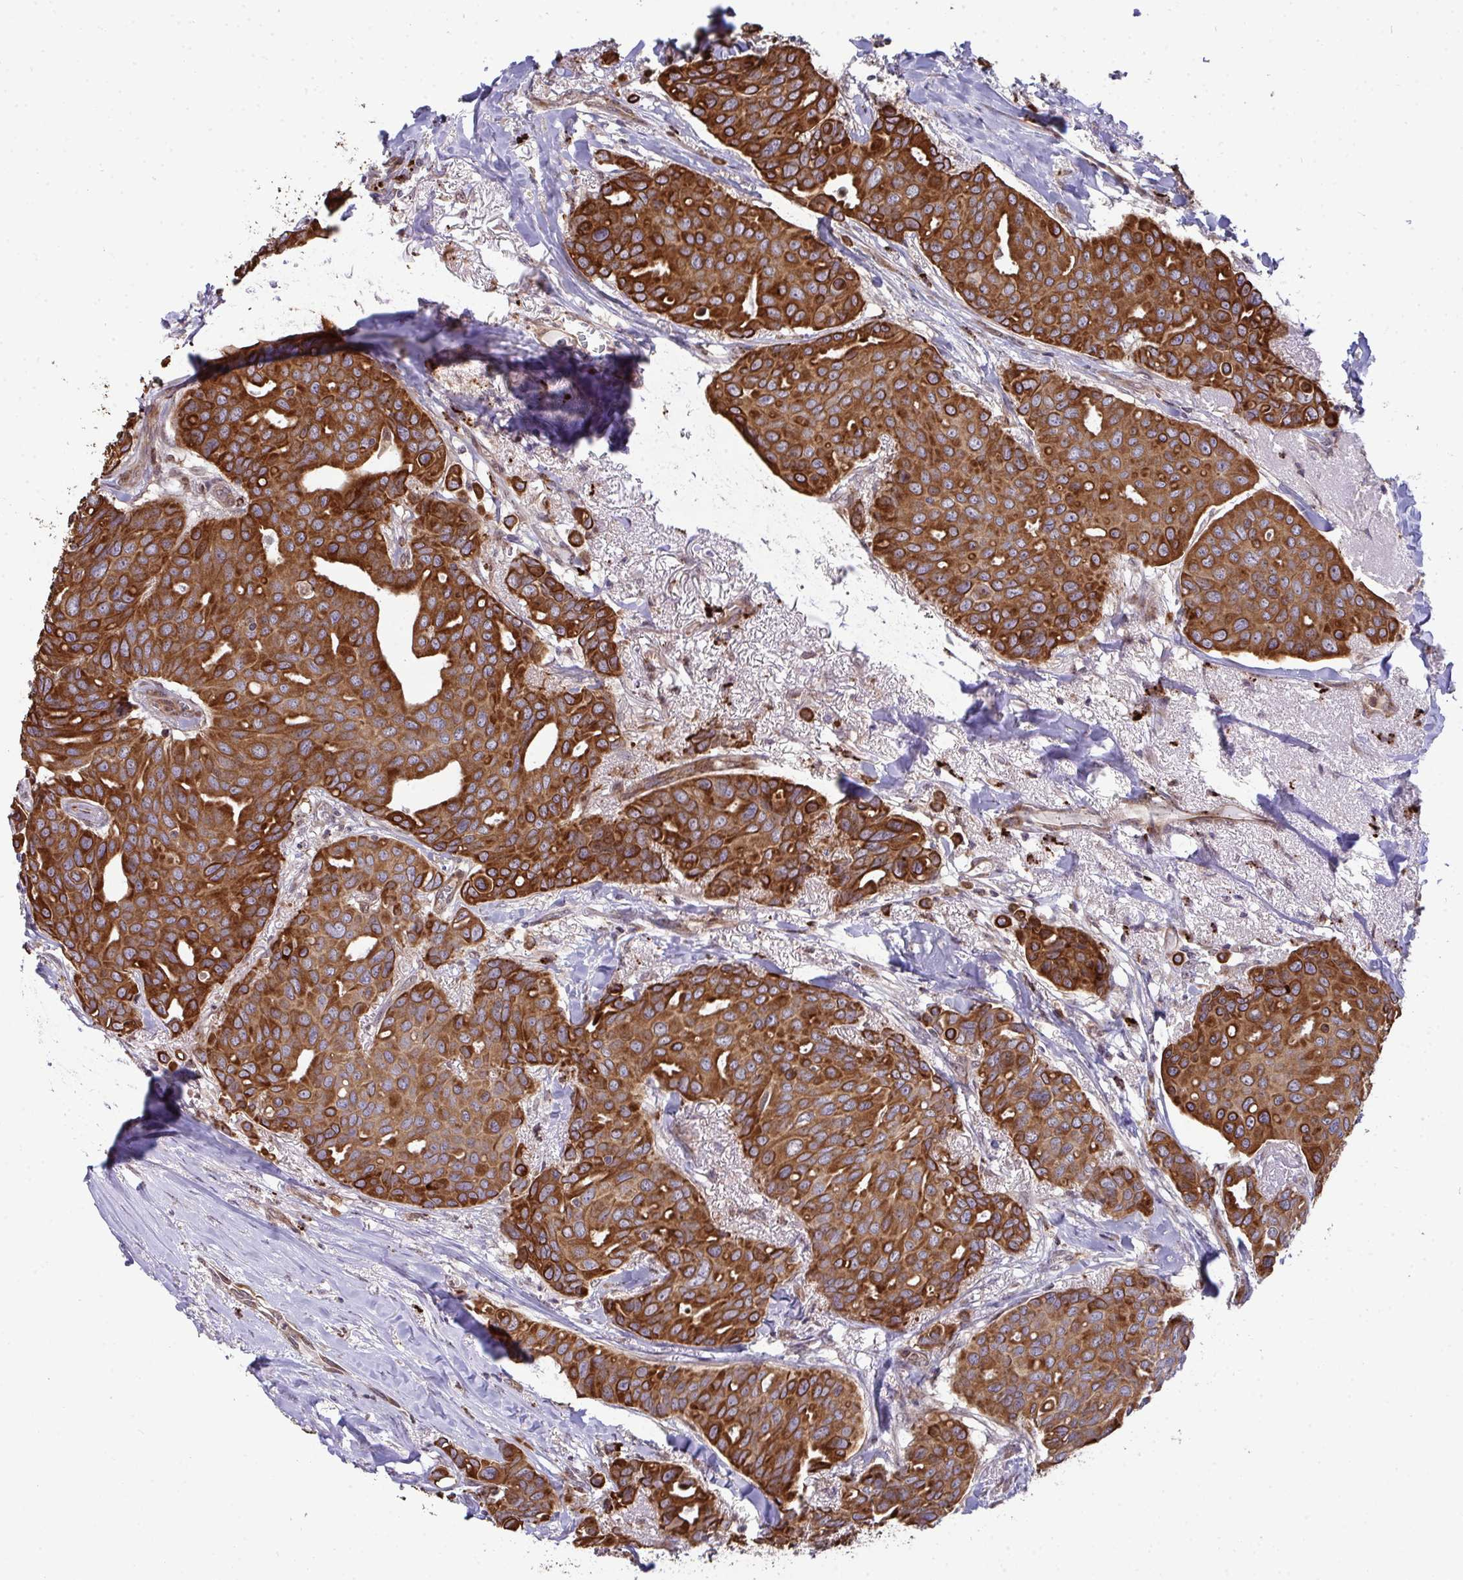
{"staining": {"intensity": "strong", "quantity": ">75%", "location": "cytoplasmic/membranous"}, "tissue": "breast cancer", "cell_type": "Tumor cells", "image_type": "cancer", "snomed": [{"axis": "morphology", "description": "Duct carcinoma"}, {"axis": "topography", "description": "Breast"}], "caption": "Brown immunohistochemical staining in human intraductal carcinoma (breast) exhibits strong cytoplasmic/membranous expression in approximately >75% of tumor cells. The staining was performed using DAB (3,3'-diaminobenzidine) to visualize the protein expression in brown, while the nuclei were stained in blue with hematoxylin (Magnification: 20x).", "gene": "TRIM44", "patient": {"sex": "female", "age": 54}}